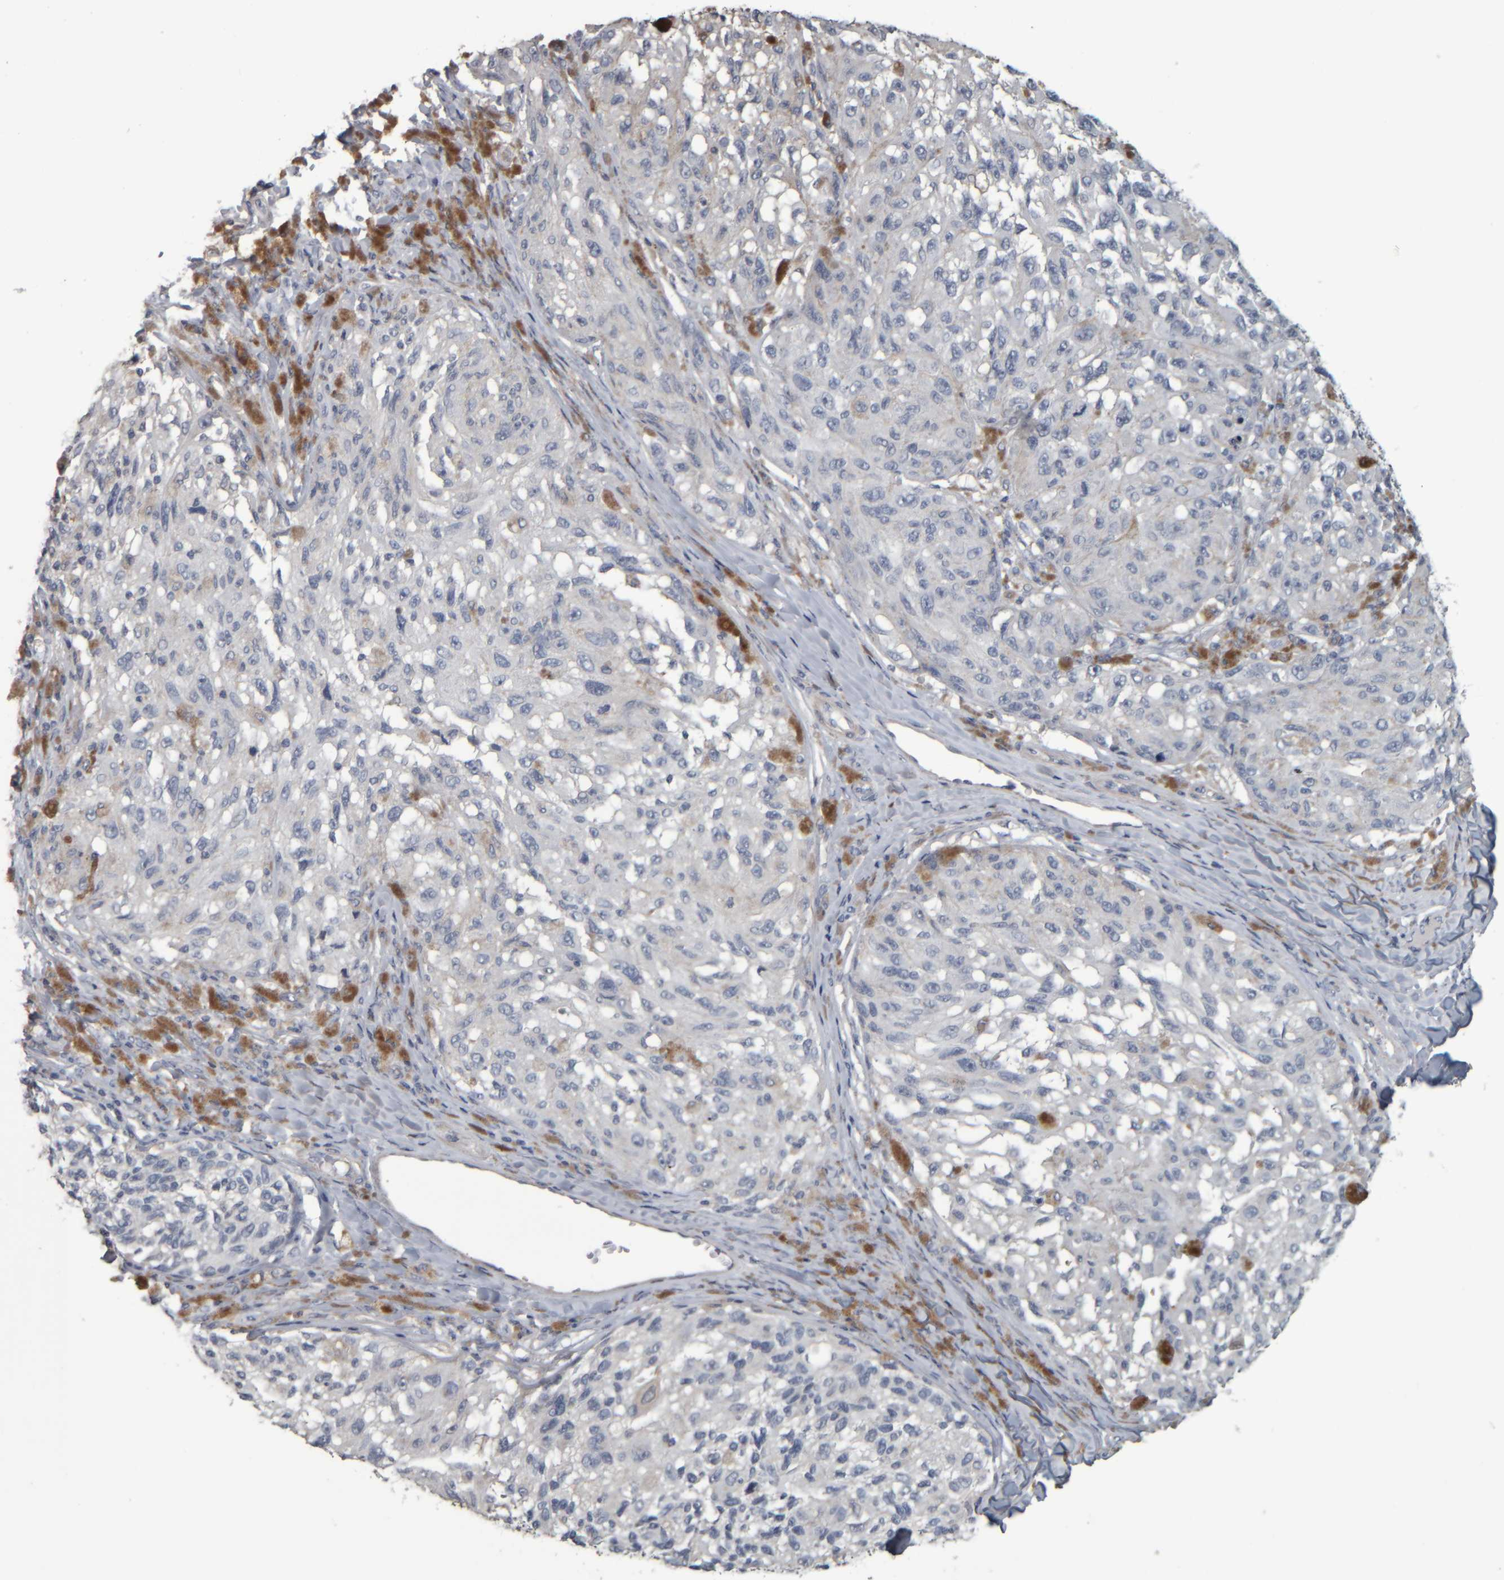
{"staining": {"intensity": "negative", "quantity": "none", "location": "none"}, "tissue": "melanoma", "cell_type": "Tumor cells", "image_type": "cancer", "snomed": [{"axis": "morphology", "description": "Malignant melanoma, NOS"}, {"axis": "topography", "description": "Skin"}], "caption": "IHC image of neoplastic tissue: human malignant melanoma stained with DAB (3,3'-diaminobenzidine) reveals no significant protein staining in tumor cells.", "gene": "CAVIN4", "patient": {"sex": "female", "age": 73}}